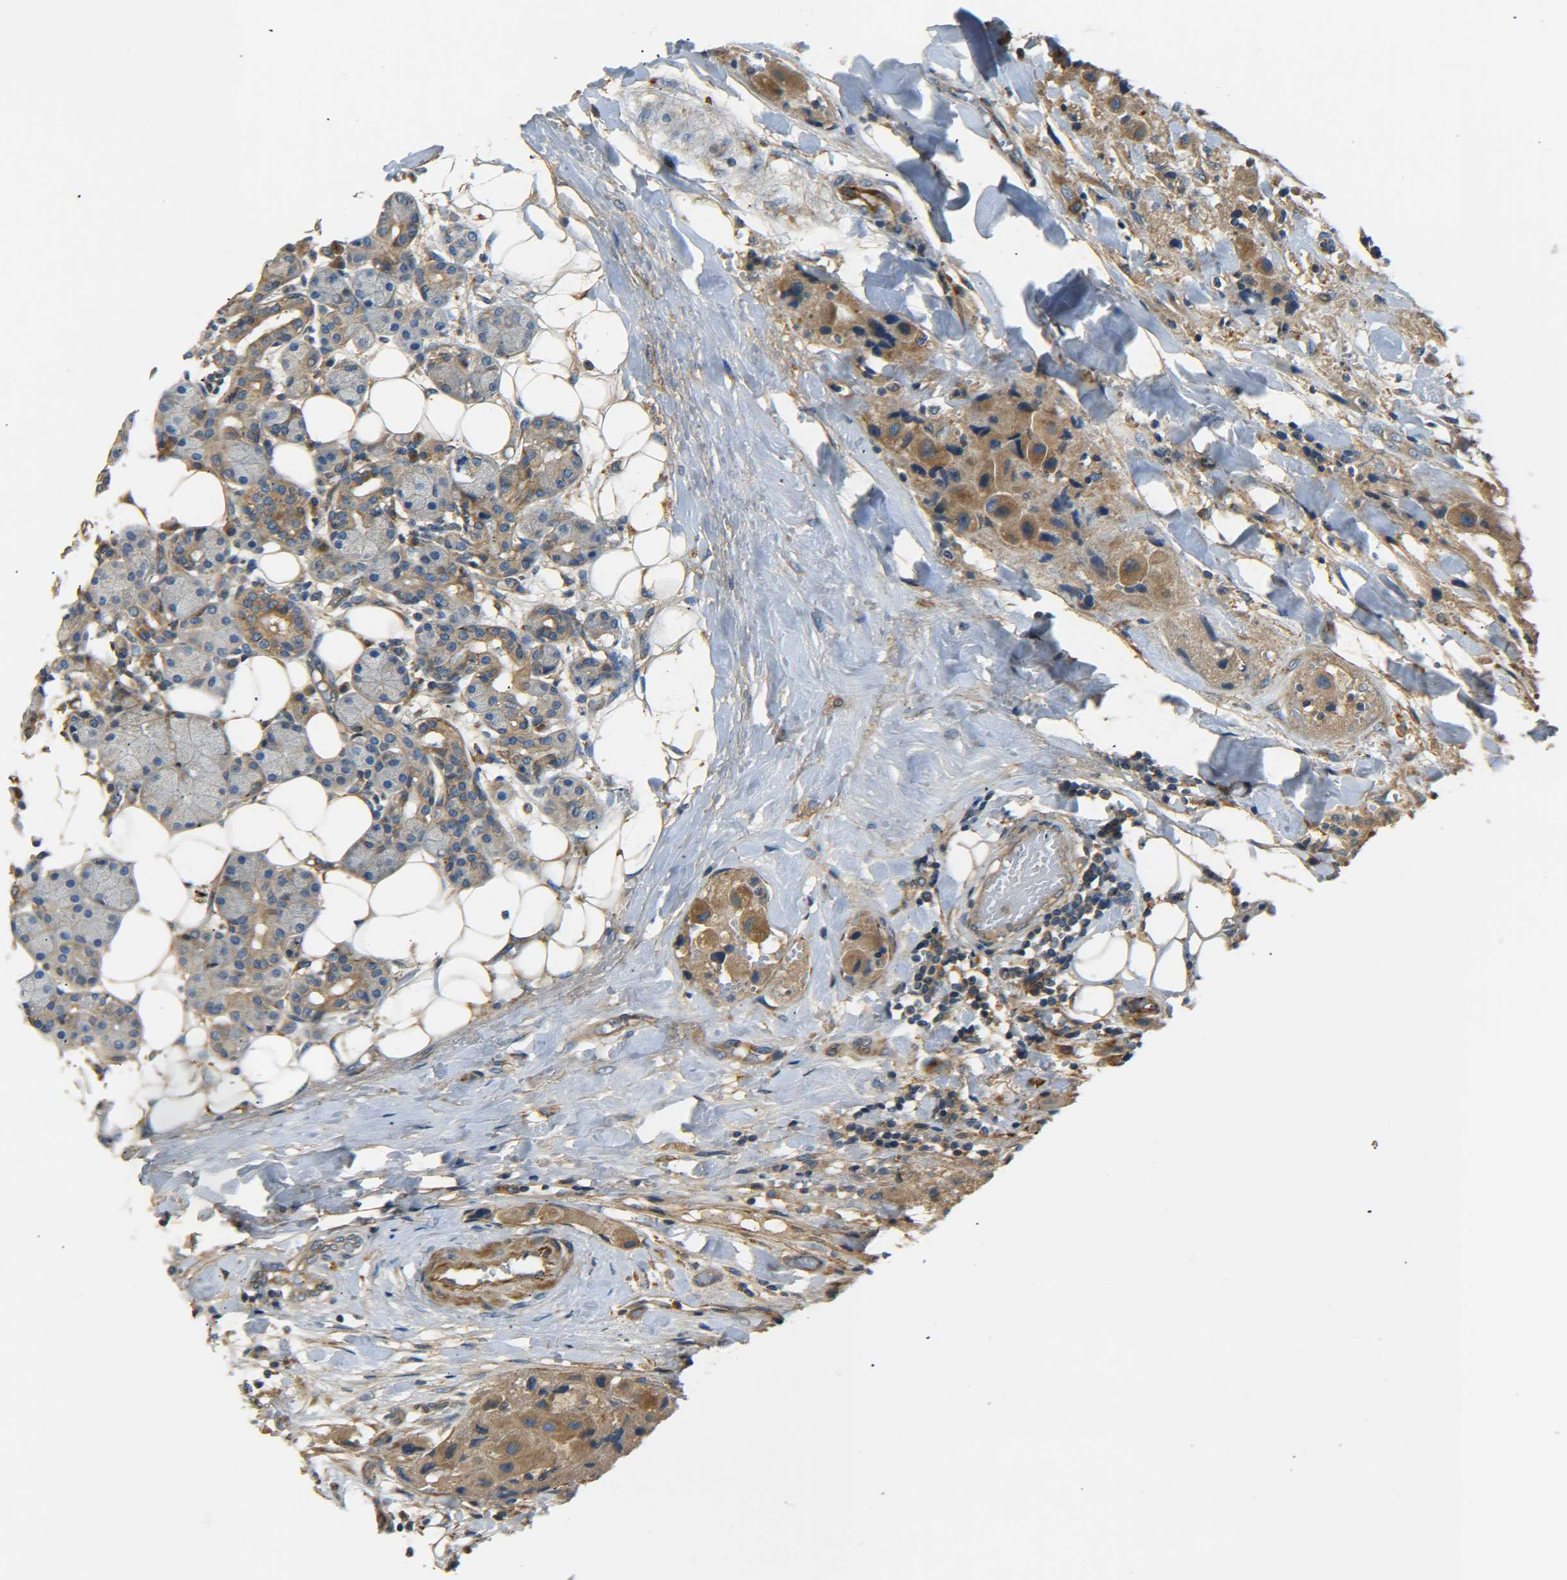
{"staining": {"intensity": "moderate", "quantity": ">75%", "location": "cytoplasmic/membranous"}, "tissue": "head and neck cancer", "cell_type": "Tumor cells", "image_type": "cancer", "snomed": [{"axis": "morphology", "description": "Normal tissue, NOS"}, {"axis": "morphology", "description": "Adenocarcinoma, NOS"}, {"axis": "topography", "description": "Salivary gland"}, {"axis": "topography", "description": "Head-Neck"}], "caption": "Head and neck cancer (adenocarcinoma) tissue exhibits moderate cytoplasmic/membranous expression in about >75% of tumor cells, visualized by immunohistochemistry.", "gene": "LRCH3", "patient": {"sex": "male", "age": 80}}